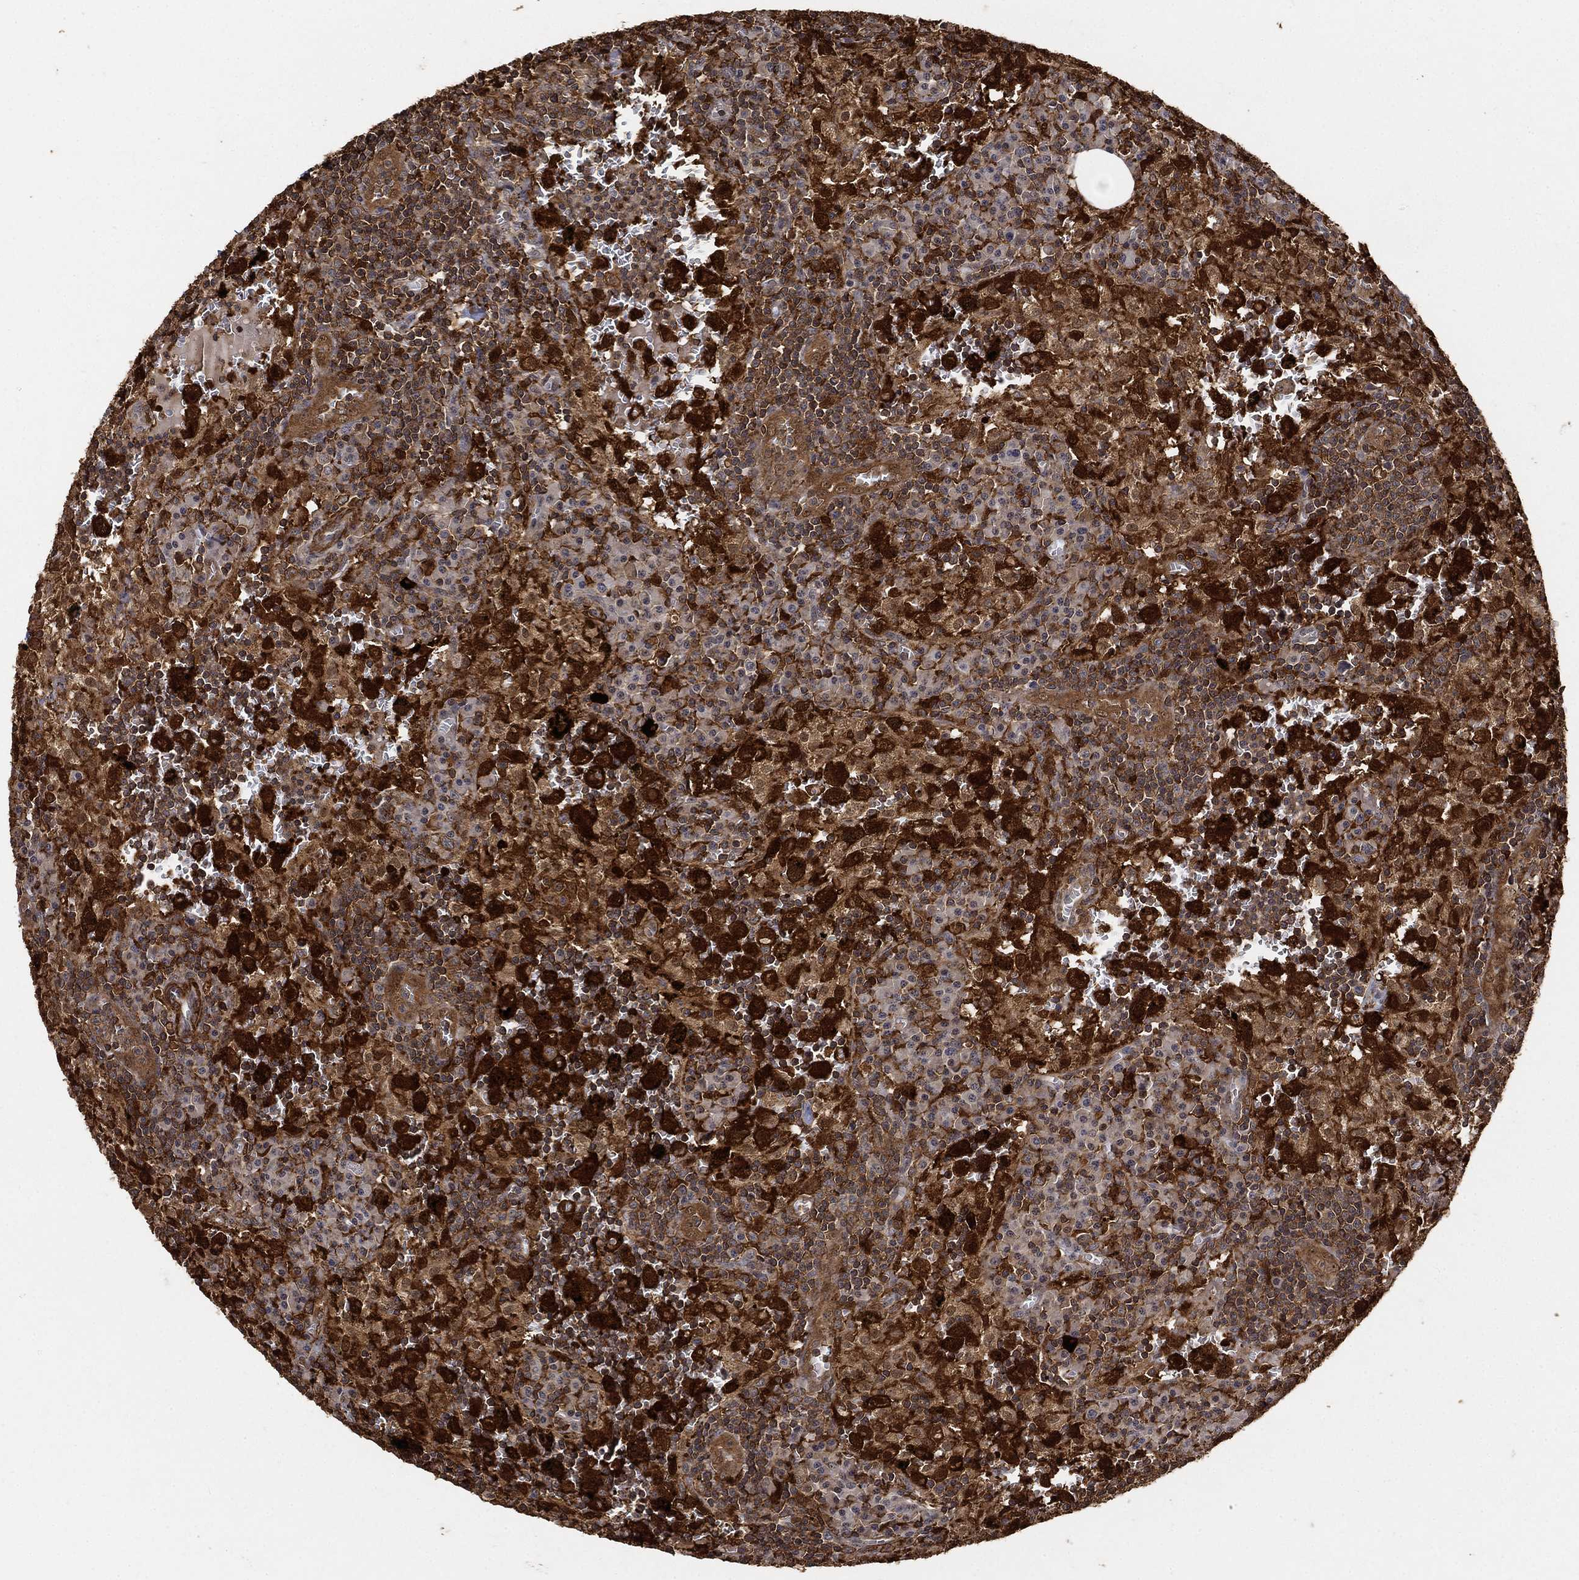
{"staining": {"intensity": "moderate", "quantity": "<25%", "location": "cytoplasmic/membranous"}, "tissue": "lymph node", "cell_type": "Germinal center cells", "image_type": "normal", "snomed": [{"axis": "morphology", "description": "Normal tissue, NOS"}, {"axis": "topography", "description": "Lymph node"}], "caption": "About <25% of germinal center cells in benign lymph node exhibit moderate cytoplasmic/membranous protein positivity as visualized by brown immunohistochemical staining.", "gene": "CRYL1", "patient": {"sex": "male", "age": 62}}